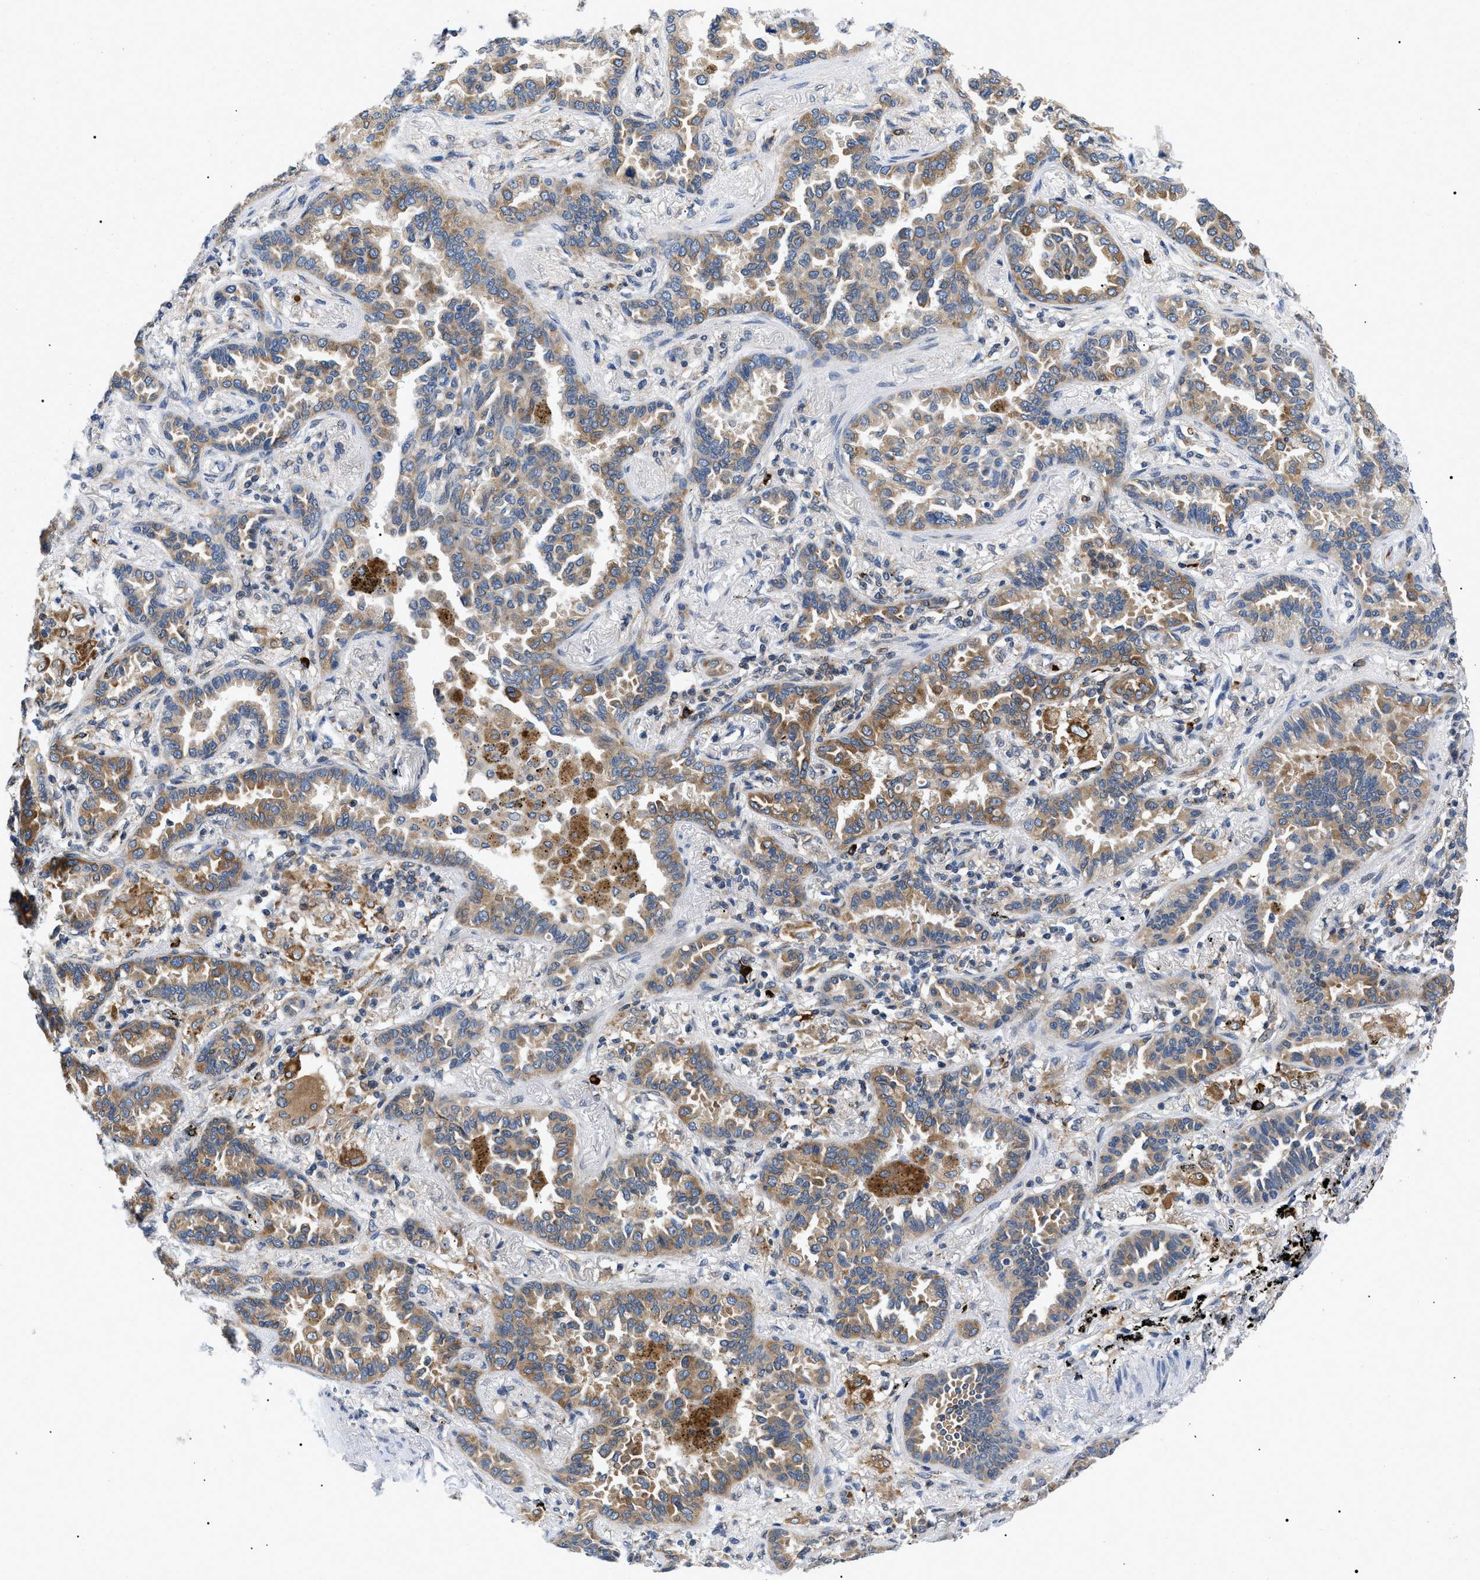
{"staining": {"intensity": "moderate", "quantity": ">75%", "location": "cytoplasmic/membranous"}, "tissue": "lung cancer", "cell_type": "Tumor cells", "image_type": "cancer", "snomed": [{"axis": "morphology", "description": "Normal tissue, NOS"}, {"axis": "morphology", "description": "Adenocarcinoma, NOS"}, {"axis": "topography", "description": "Lung"}], "caption": "A medium amount of moderate cytoplasmic/membranous staining is seen in approximately >75% of tumor cells in lung cancer tissue. Ihc stains the protein of interest in brown and the nuclei are stained blue.", "gene": "DERL1", "patient": {"sex": "male", "age": 59}}